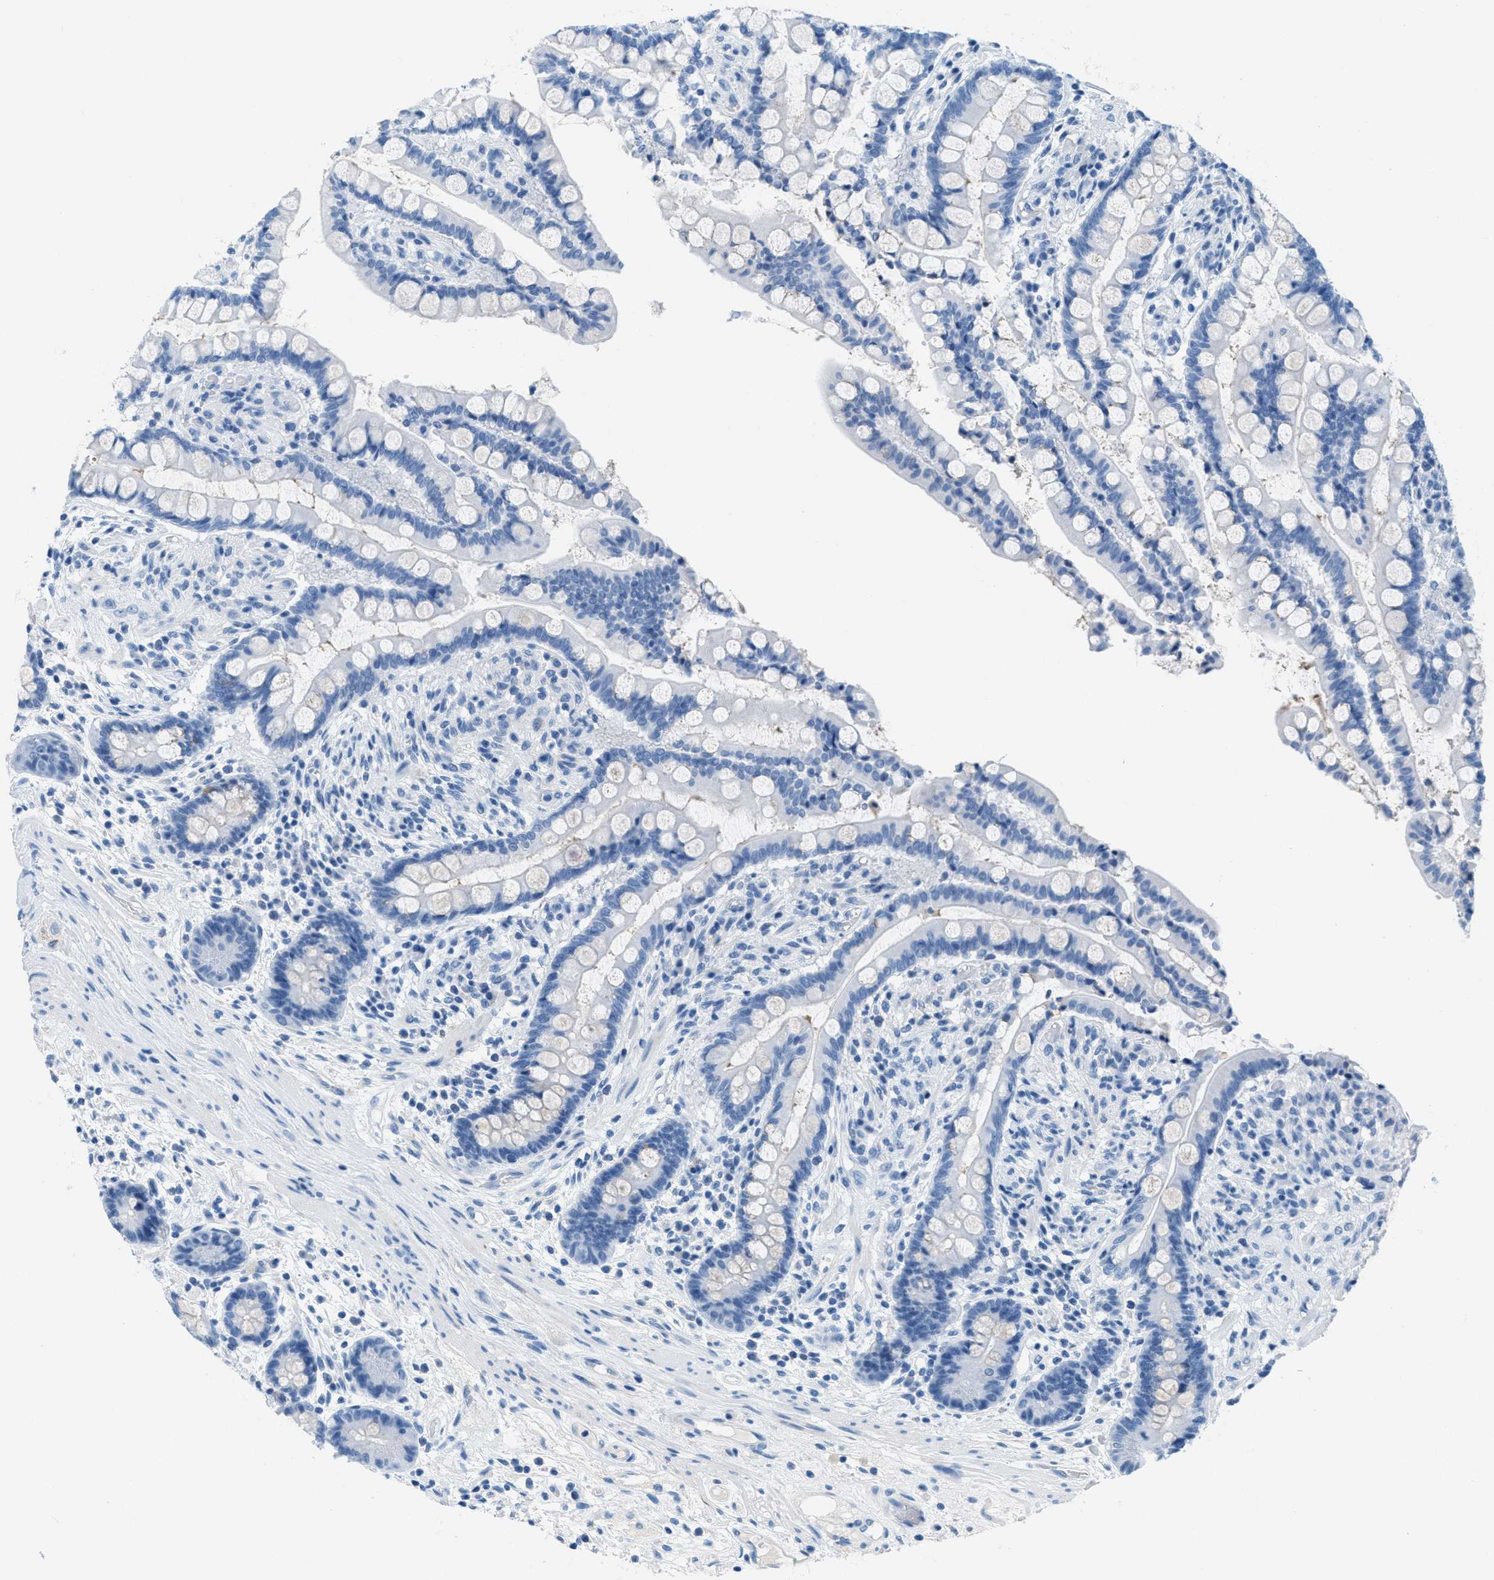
{"staining": {"intensity": "negative", "quantity": "none", "location": "none"}, "tissue": "colon", "cell_type": "Endothelial cells", "image_type": "normal", "snomed": [{"axis": "morphology", "description": "Normal tissue, NOS"}, {"axis": "topography", "description": "Colon"}], "caption": "Immunohistochemical staining of normal human colon demonstrates no significant expression in endothelial cells.", "gene": "MGARP", "patient": {"sex": "male", "age": 73}}